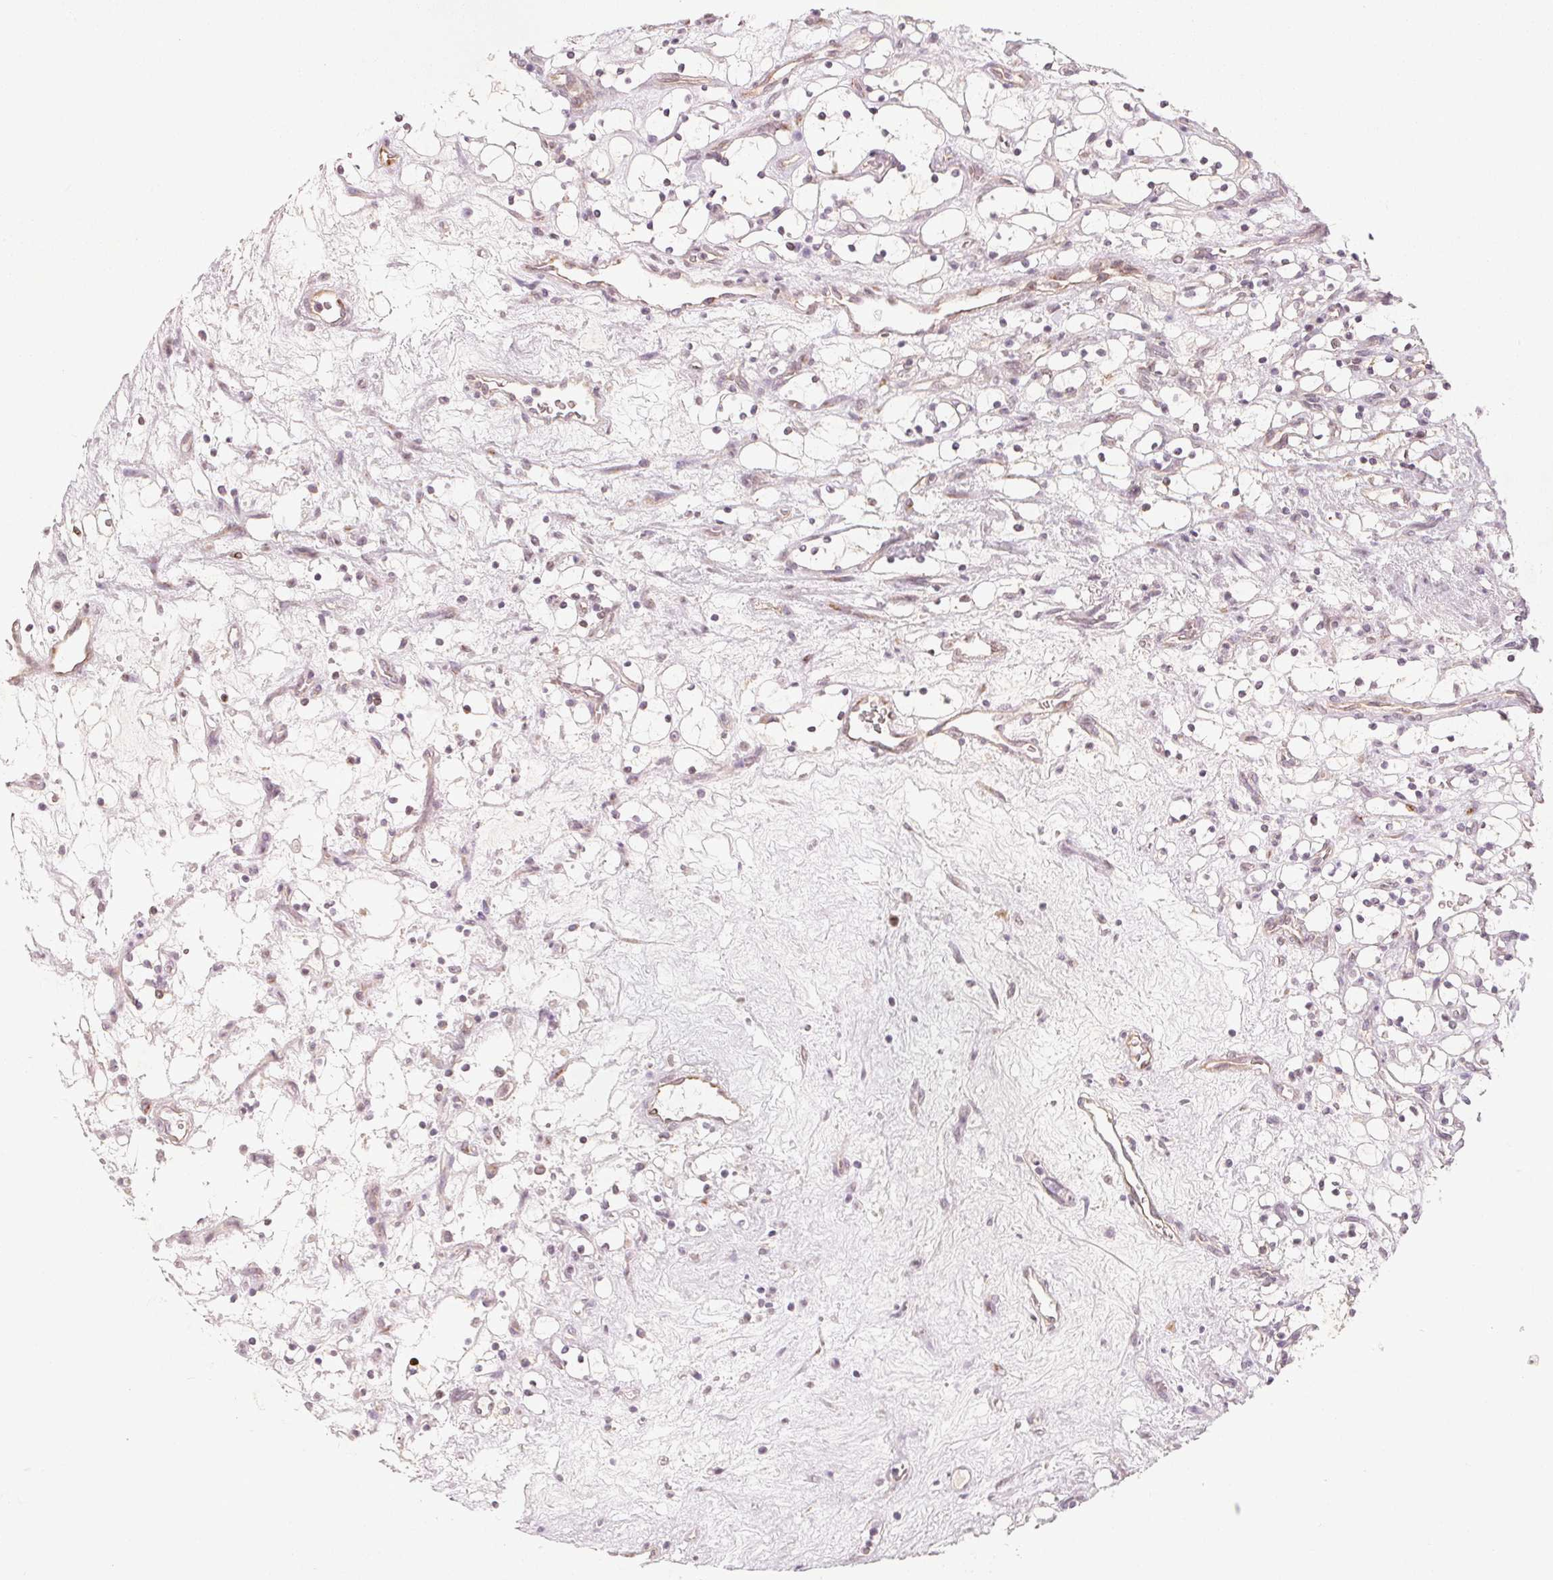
{"staining": {"intensity": "negative", "quantity": "none", "location": "none"}, "tissue": "renal cancer", "cell_type": "Tumor cells", "image_type": "cancer", "snomed": [{"axis": "morphology", "description": "Adenocarcinoma, NOS"}, {"axis": "topography", "description": "Kidney"}], "caption": "Immunohistochemical staining of renal cancer (adenocarcinoma) shows no significant staining in tumor cells.", "gene": "TMSB15B", "patient": {"sex": "female", "age": 69}}